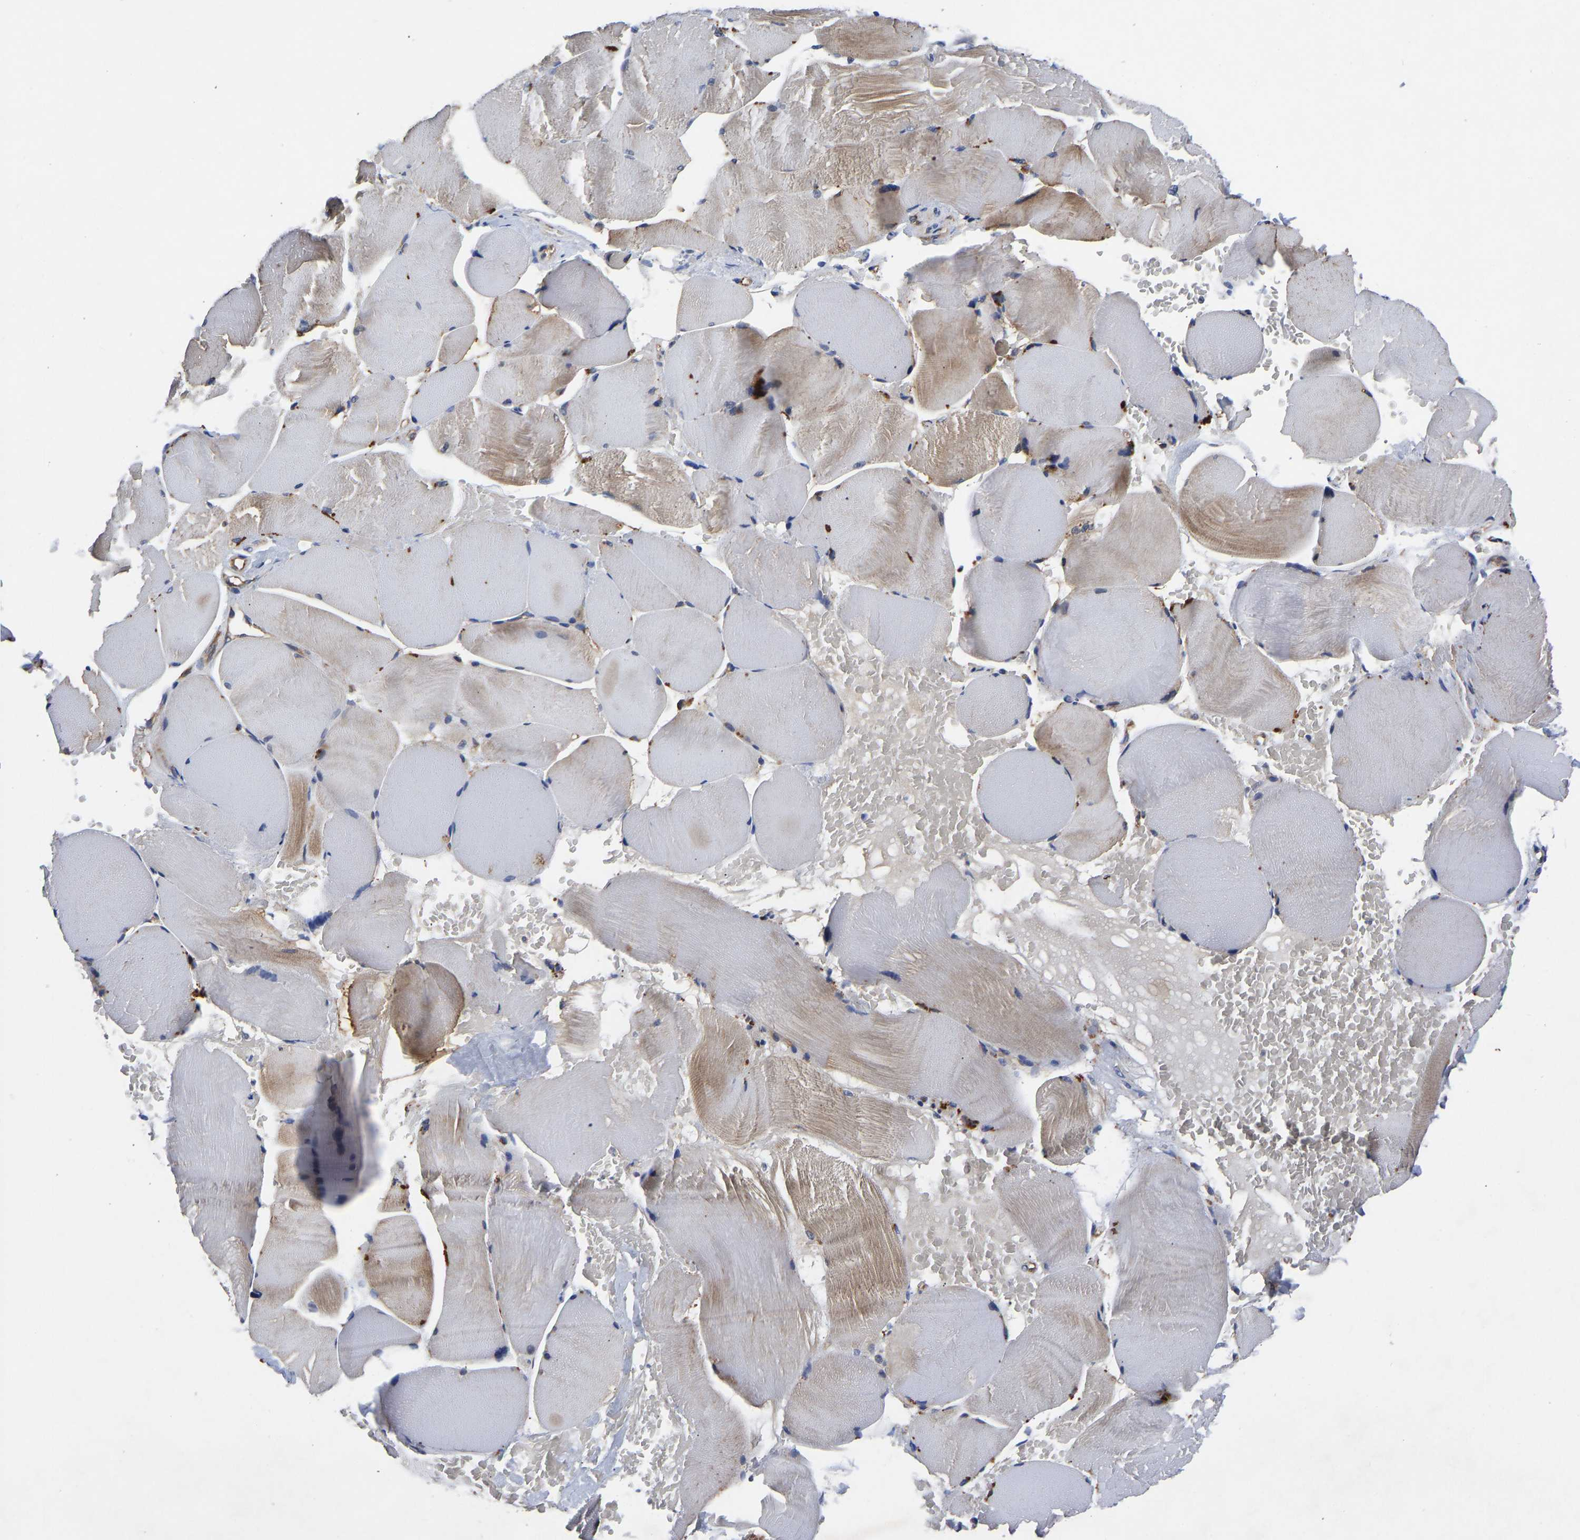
{"staining": {"intensity": "weak", "quantity": "25%-75%", "location": "cytoplasmic/membranous"}, "tissue": "skeletal muscle", "cell_type": "Myocytes", "image_type": "normal", "snomed": [{"axis": "morphology", "description": "Normal tissue, NOS"}, {"axis": "topography", "description": "Skin"}, {"axis": "topography", "description": "Skeletal muscle"}], "caption": "This micrograph shows immunohistochemistry (IHC) staining of normal skeletal muscle, with low weak cytoplasmic/membranous staining in about 25%-75% of myocytes.", "gene": "FRRS1", "patient": {"sex": "male", "age": 83}}